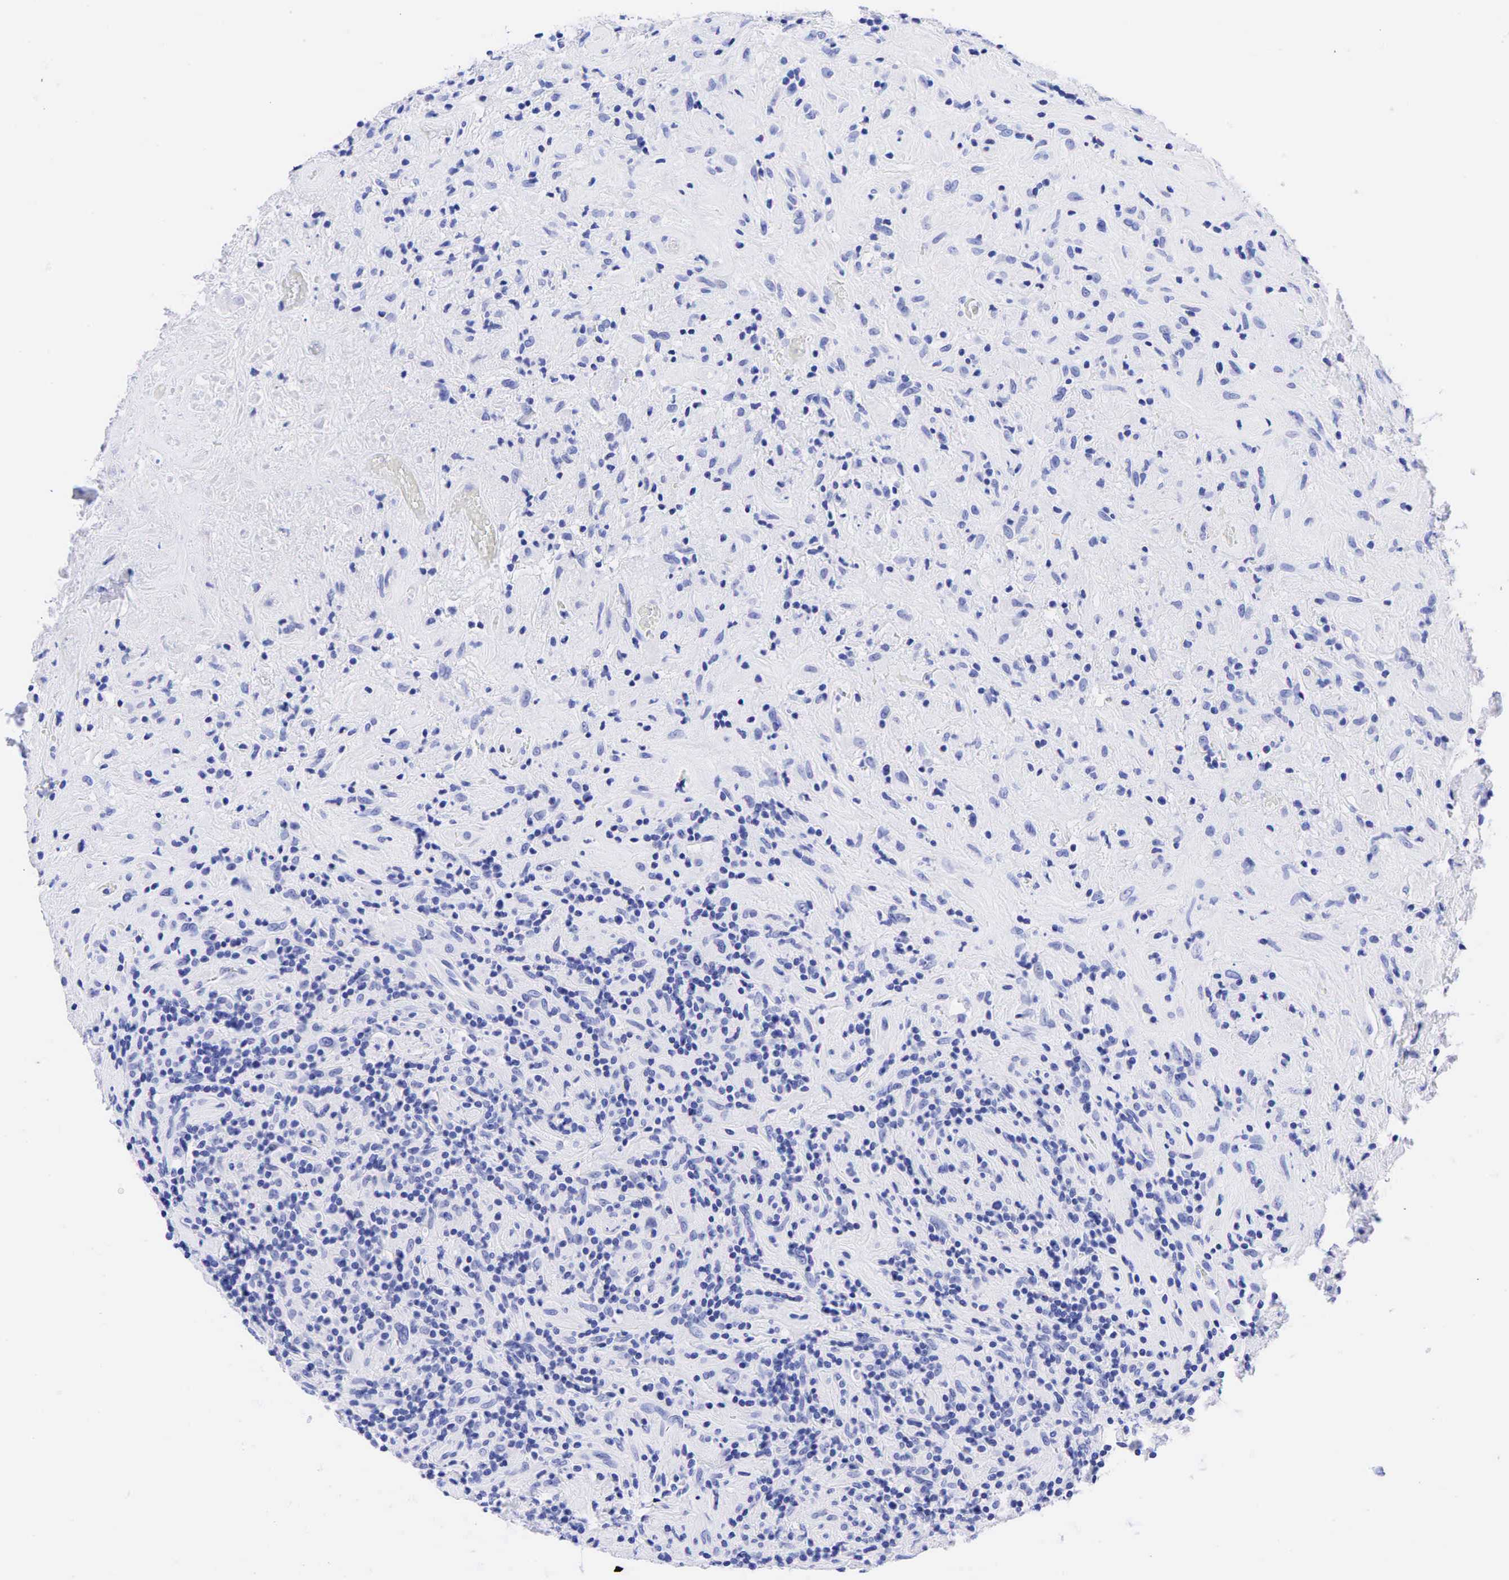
{"staining": {"intensity": "negative", "quantity": "none", "location": "none"}, "tissue": "lymphoma", "cell_type": "Tumor cells", "image_type": "cancer", "snomed": [{"axis": "morphology", "description": "Hodgkin's disease, NOS"}, {"axis": "topography", "description": "Lymph node"}], "caption": "A high-resolution photomicrograph shows immunohistochemistry (IHC) staining of Hodgkin's disease, which reveals no significant staining in tumor cells. Nuclei are stained in blue.", "gene": "CHGA", "patient": {"sex": "male", "age": 46}}